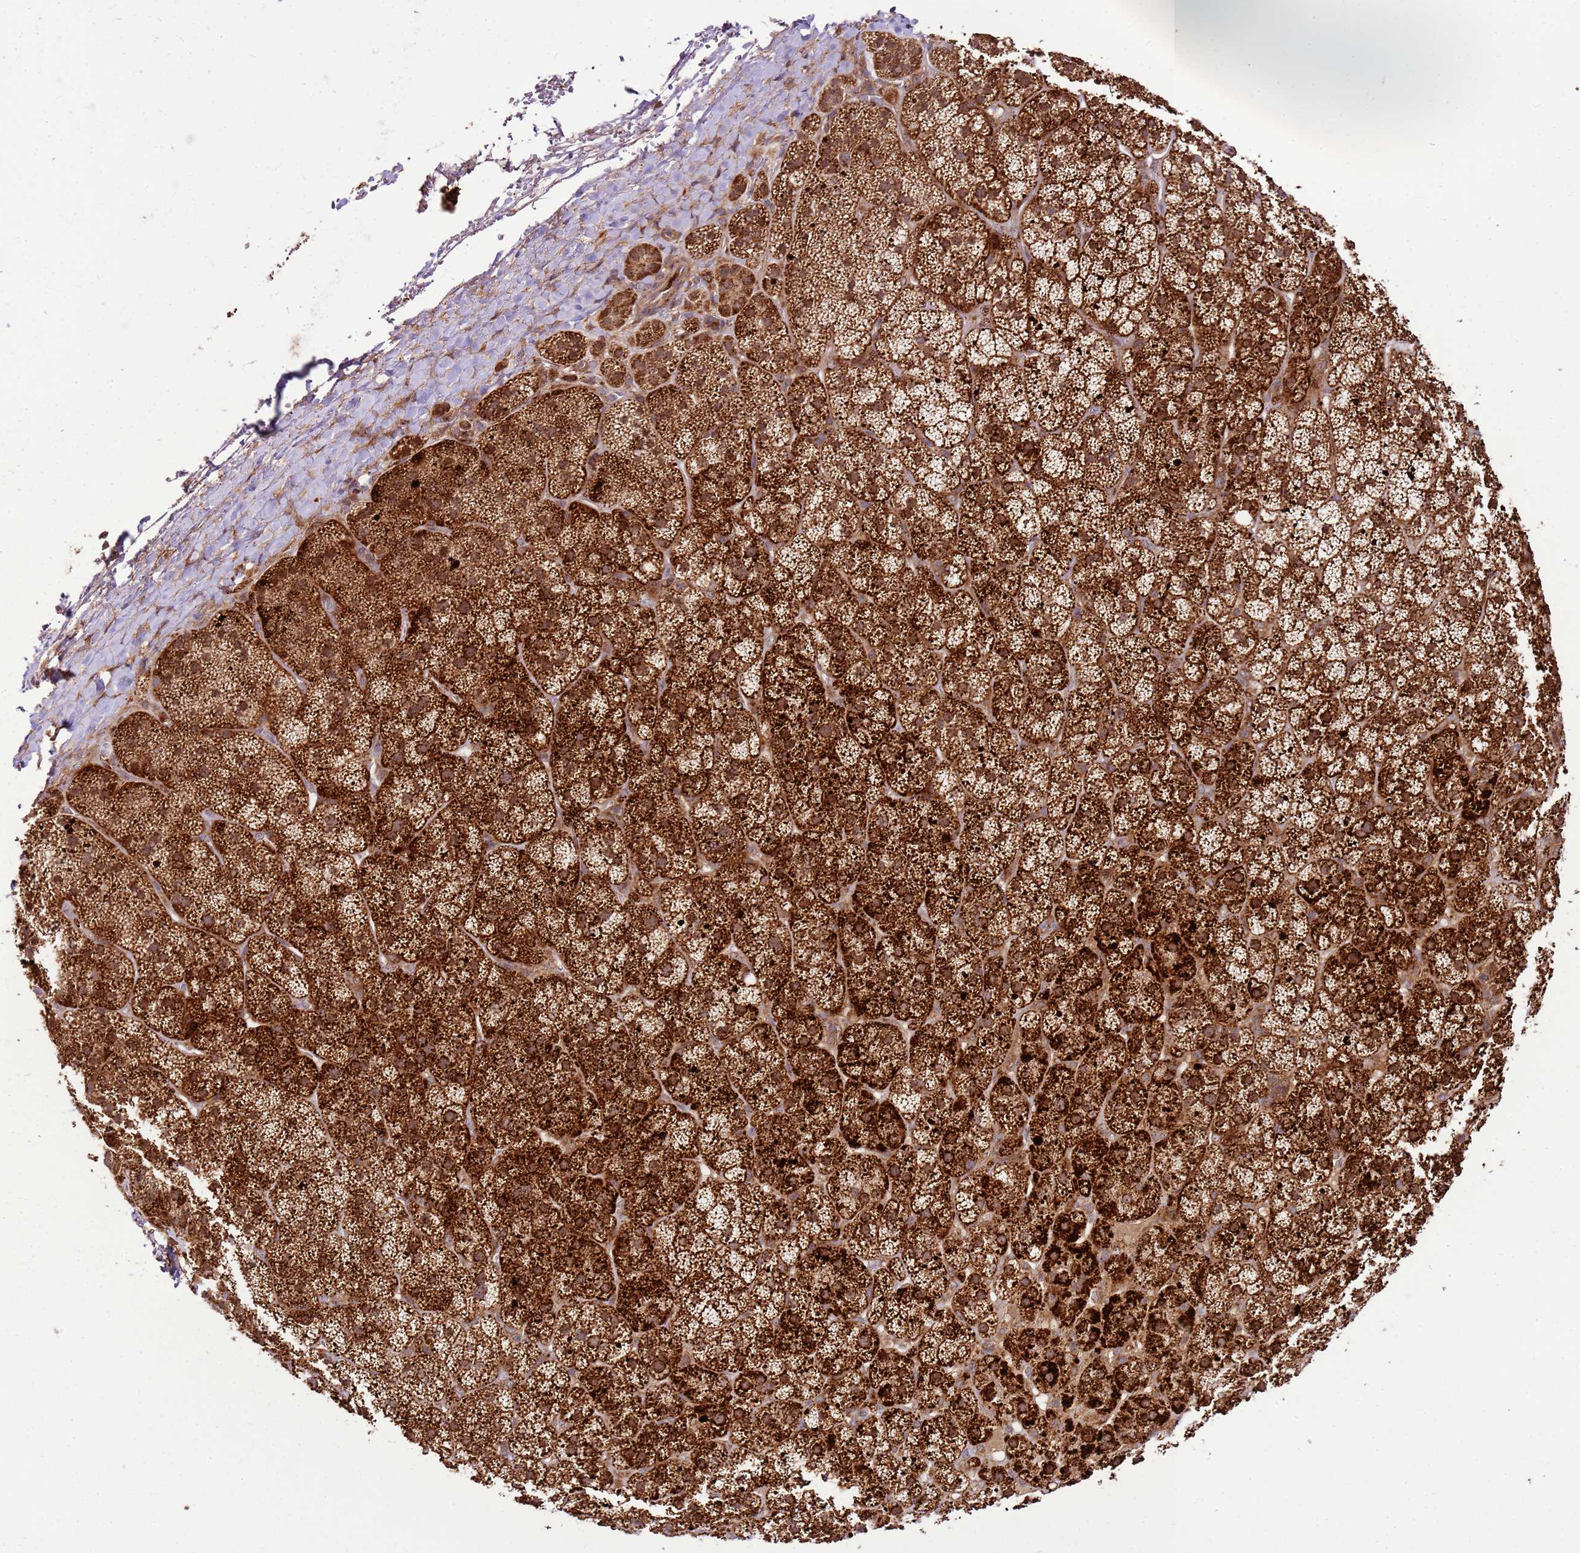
{"staining": {"intensity": "strong", "quantity": ">75%", "location": "cytoplasmic/membranous"}, "tissue": "adrenal gland", "cell_type": "Glandular cells", "image_type": "normal", "snomed": [{"axis": "morphology", "description": "Normal tissue, NOS"}, {"axis": "topography", "description": "Adrenal gland"}], "caption": "The immunohistochemical stain labels strong cytoplasmic/membranous expression in glandular cells of benign adrenal gland. The staining was performed using DAB (3,3'-diaminobenzidine) to visualize the protein expression in brown, while the nuclei were stained in blue with hematoxylin (Magnification: 20x).", "gene": "RASA3", "patient": {"sex": "female", "age": 70}}